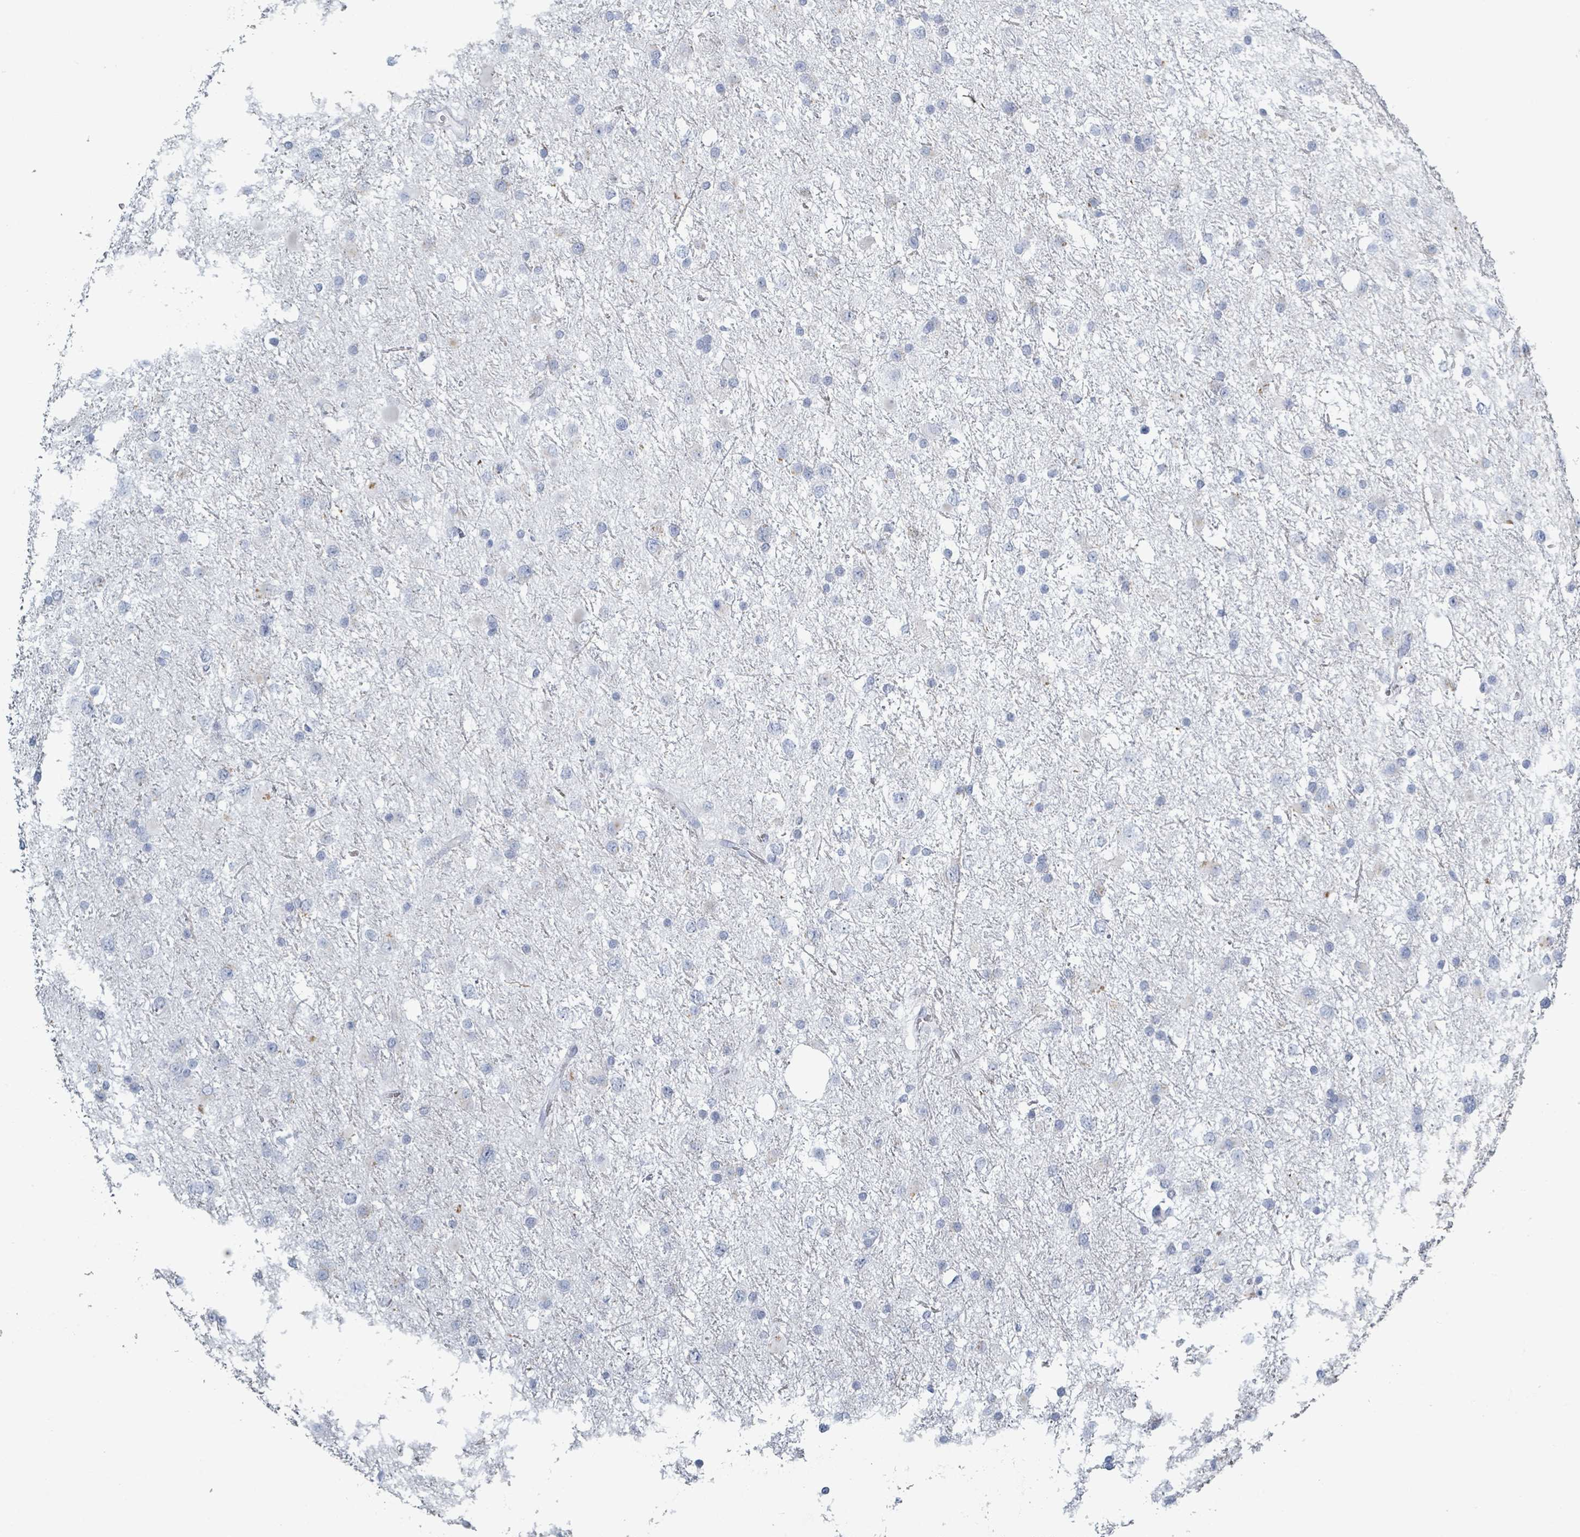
{"staining": {"intensity": "negative", "quantity": "none", "location": "none"}, "tissue": "glioma", "cell_type": "Tumor cells", "image_type": "cancer", "snomed": [{"axis": "morphology", "description": "Glioma, malignant, Low grade"}, {"axis": "topography", "description": "Brain"}], "caption": "Low-grade glioma (malignant) was stained to show a protein in brown. There is no significant expression in tumor cells.", "gene": "HEATR5A", "patient": {"sex": "female", "age": 32}}